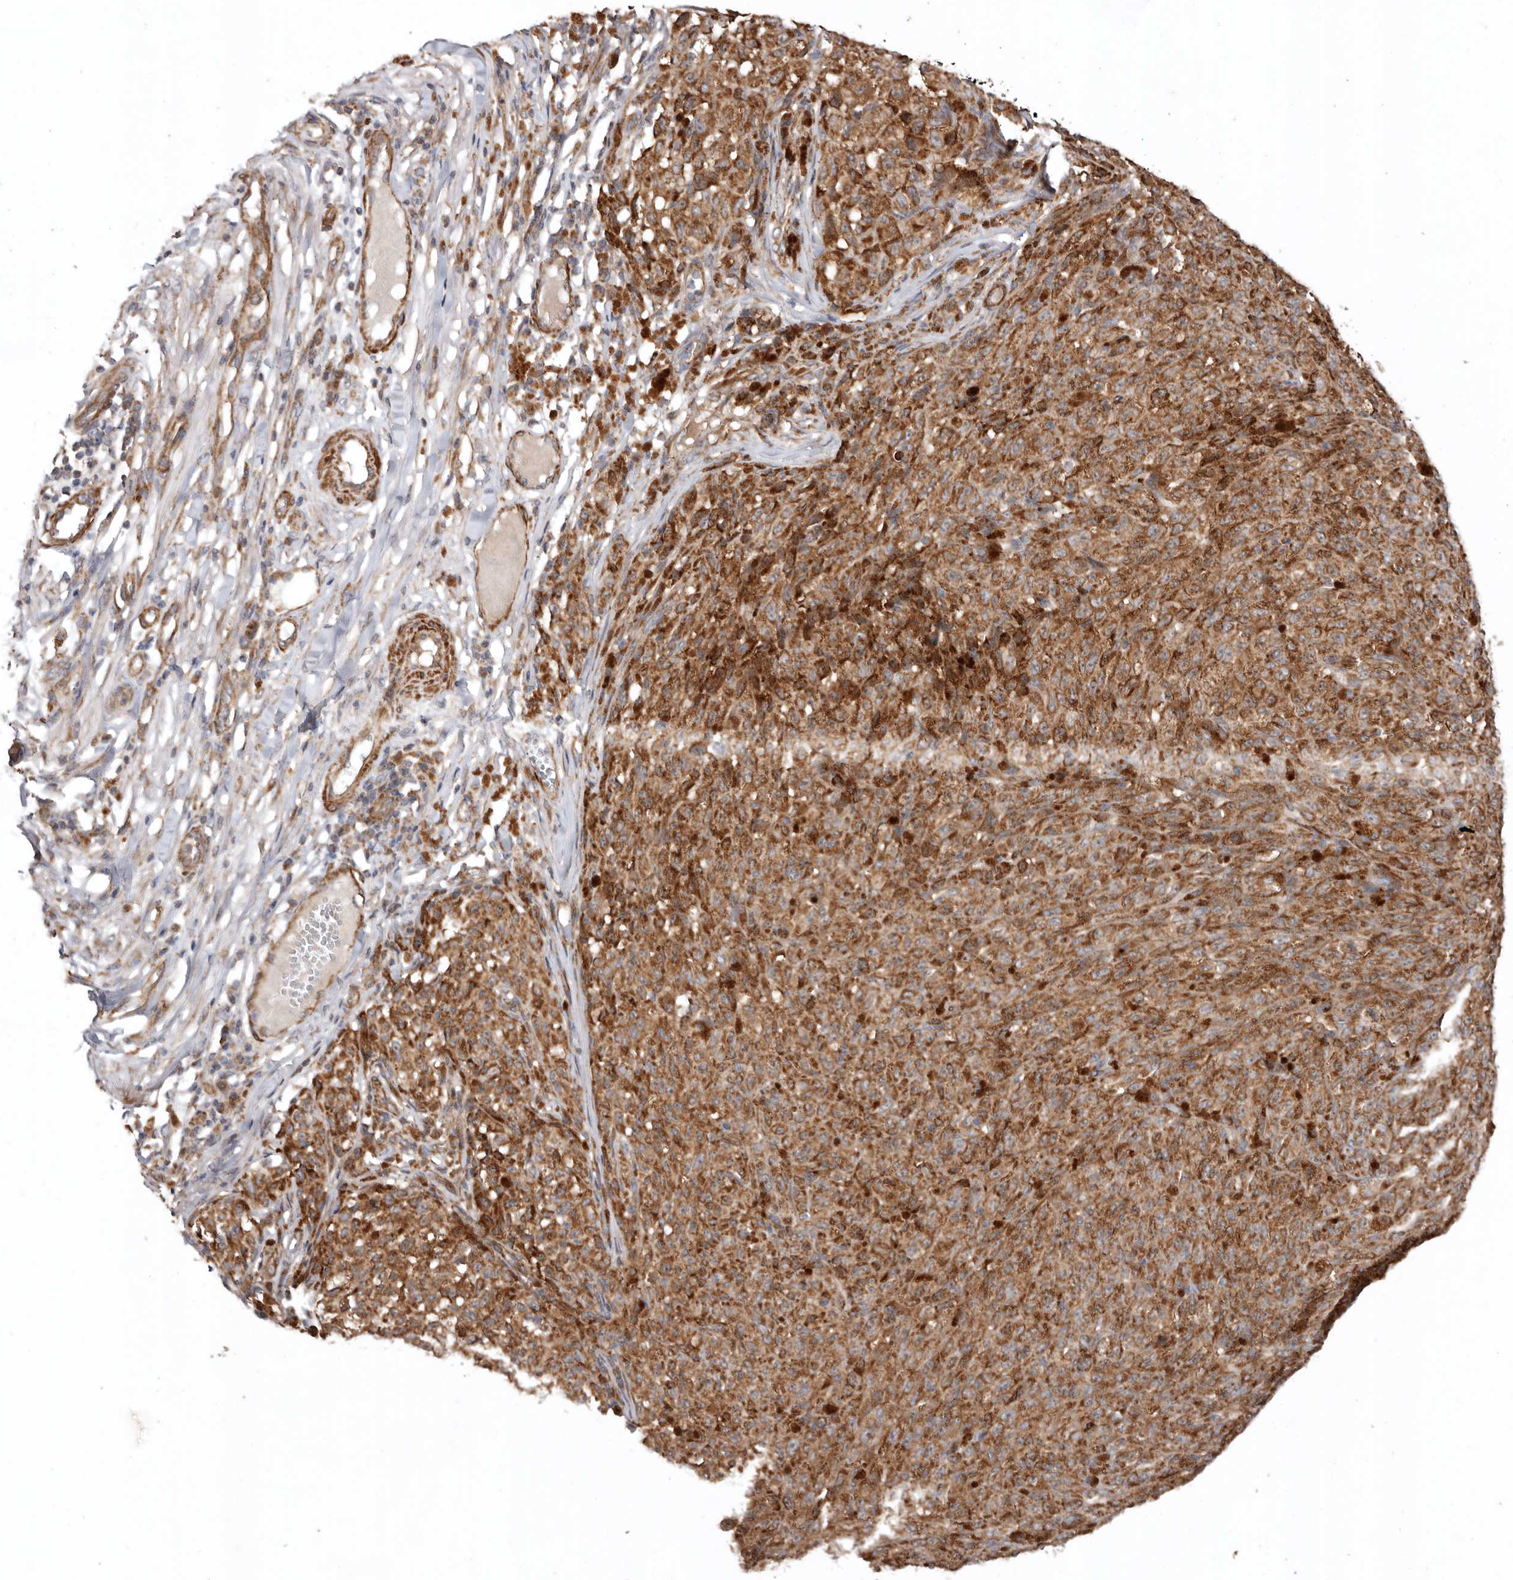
{"staining": {"intensity": "strong", "quantity": ">75%", "location": "cytoplasmic/membranous"}, "tissue": "melanoma", "cell_type": "Tumor cells", "image_type": "cancer", "snomed": [{"axis": "morphology", "description": "Malignant melanoma, NOS"}, {"axis": "topography", "description": "Skin"}], "caption": "Immunohistochemistry (IHC) histopathology image of neoplastic tissue: human malignant melanoma stained using immunohistochemistry (IHC) exhibits high levels of strong protein expression localized specifically in the cytoplasmic/membranous of tumor cells, appearing as a cytoplasmic/membranous brown color.", "gene": "PROKR1", "patient": {"sex": "female", "age": 82}}